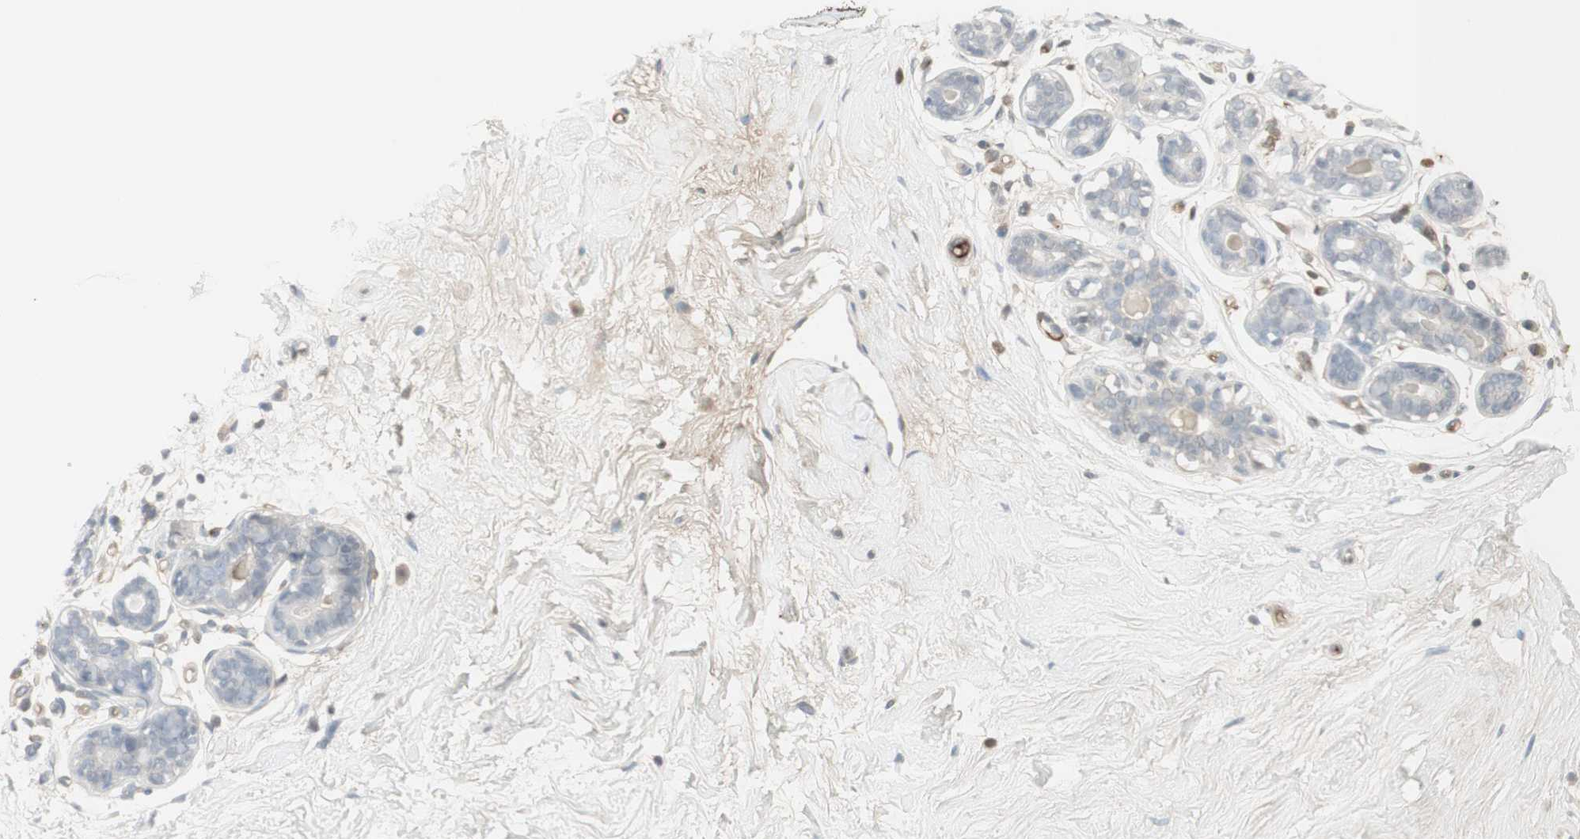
{"staining": {"intensity": "negative", "quantity": "none", "location": "none"}, "tissue": "breast", "cell_type": "Adipocytes", "image_type": "normal", "snomed": [{"axis": "morphology", "description": "Normal tissue, NOS"}, {"axis": "topography", "description": "Breast"}], "caption": "Immunohistochemical staining of benign breast reveals no significant expression in adipocytes. The staining is performed using DAB (3,3'-diaminobenzidine) brown chromogen with nuclei counter-stained in using hematoxylin.", "gene": "NID1", "patient": {"sex": "female", "age": 23}}